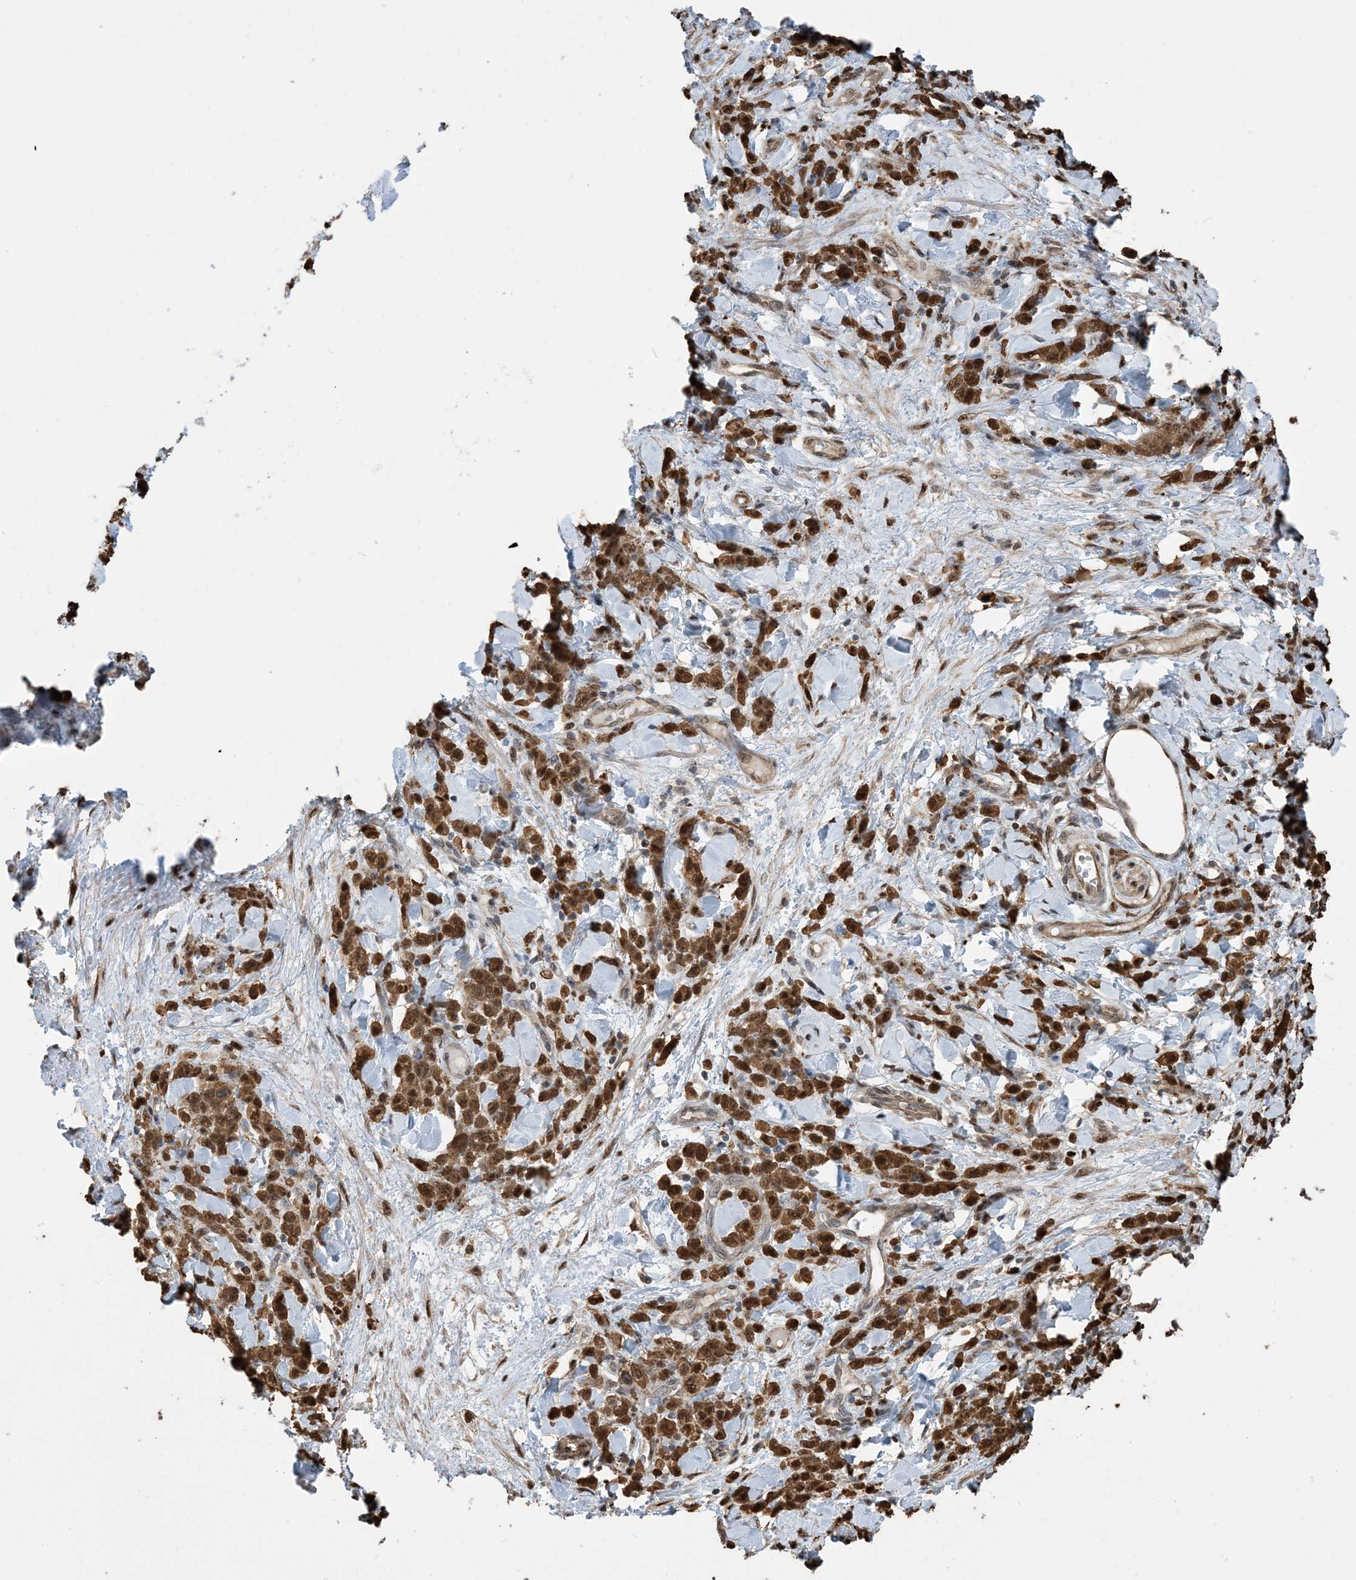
{"staining": {"intensity": "strong", "quantity": ">75%", "location": "cytoplasmic/membranous,nuclear"}, "tissue": "stomach cancer", "cell_type": "Tumor cells", "image_type": "cancer", "snomed": [{"axis": "morphology", "description": "Normal tissue, NOS"}, {"axis": "morphology", "description": "Adenocarcinoma, NOS"}, {"axis": "topography", "description": "Stomach"}], "caption": "Strong cytoplasmic/membranous and nuclear protein positivity is seen in about >75% of tumor cells in stomach cancer.", "gene": "HSPA1A", "patient": {"sex": "male", "age": 82}}